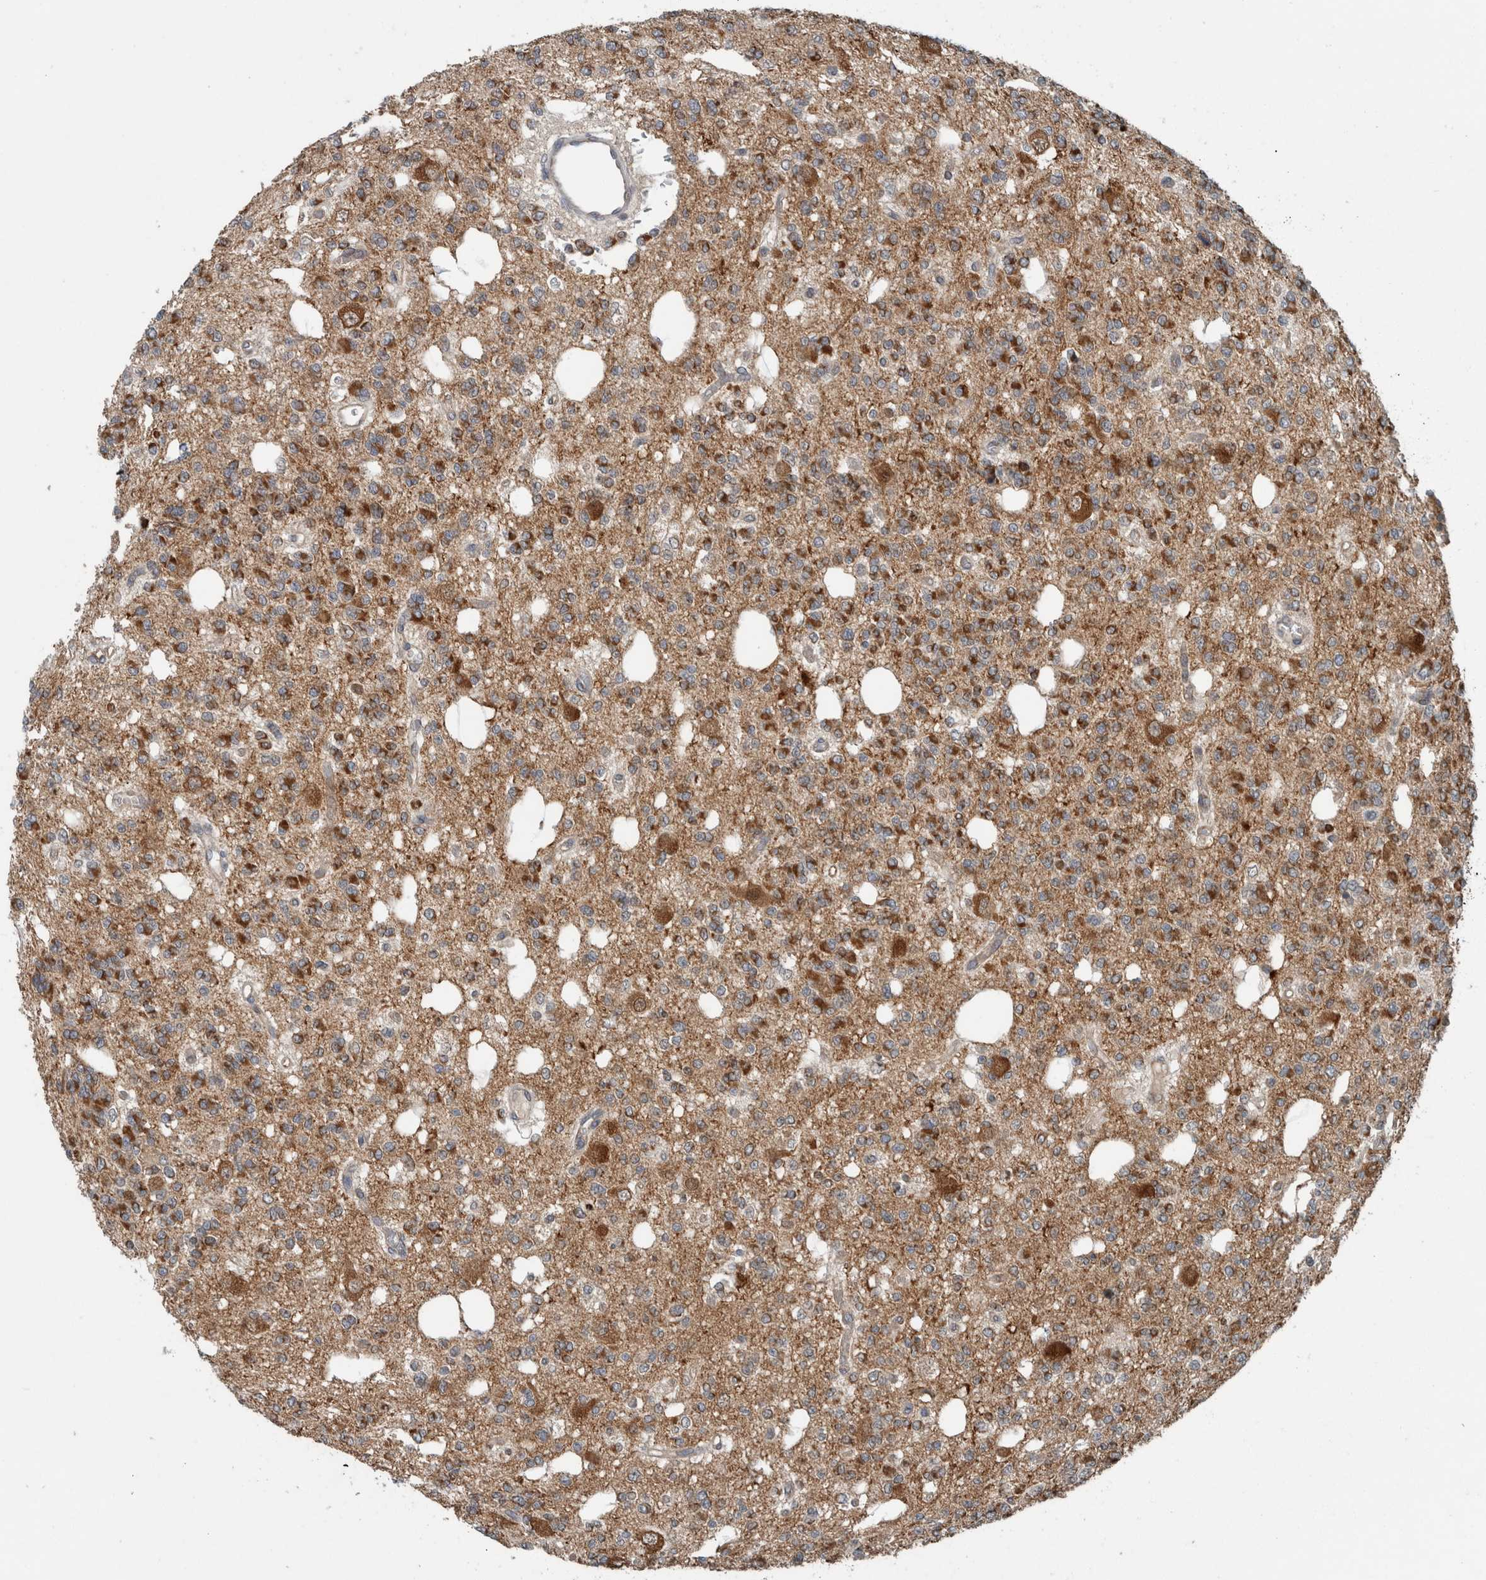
{"staining": {"intensity": "moderate", "quantity": ">75%", "location": "cytoplasmic/membranous"}, "tissue": "glioma", "cell_type": "Tumor cells", "image_type": "cancer", "snomed": [{"axis": "morphology", "description": "Glioma, malignant, Low grade"}, {"axis": "topography", "description": "Brain"}], "caption": "Tumor cells demonstrate medium levels of moderate cytoplasmic/membranous staining in approximately >75% of cells in low-grade glioma (malignant). Using DAB (3,3'-diaminobenzidine) (brown) and hematoxylin (blue) stains, captured at high magnification using brightfield microscopy.", "gene": "GBA2", "patient": {"sex": "male", "age": 38}}